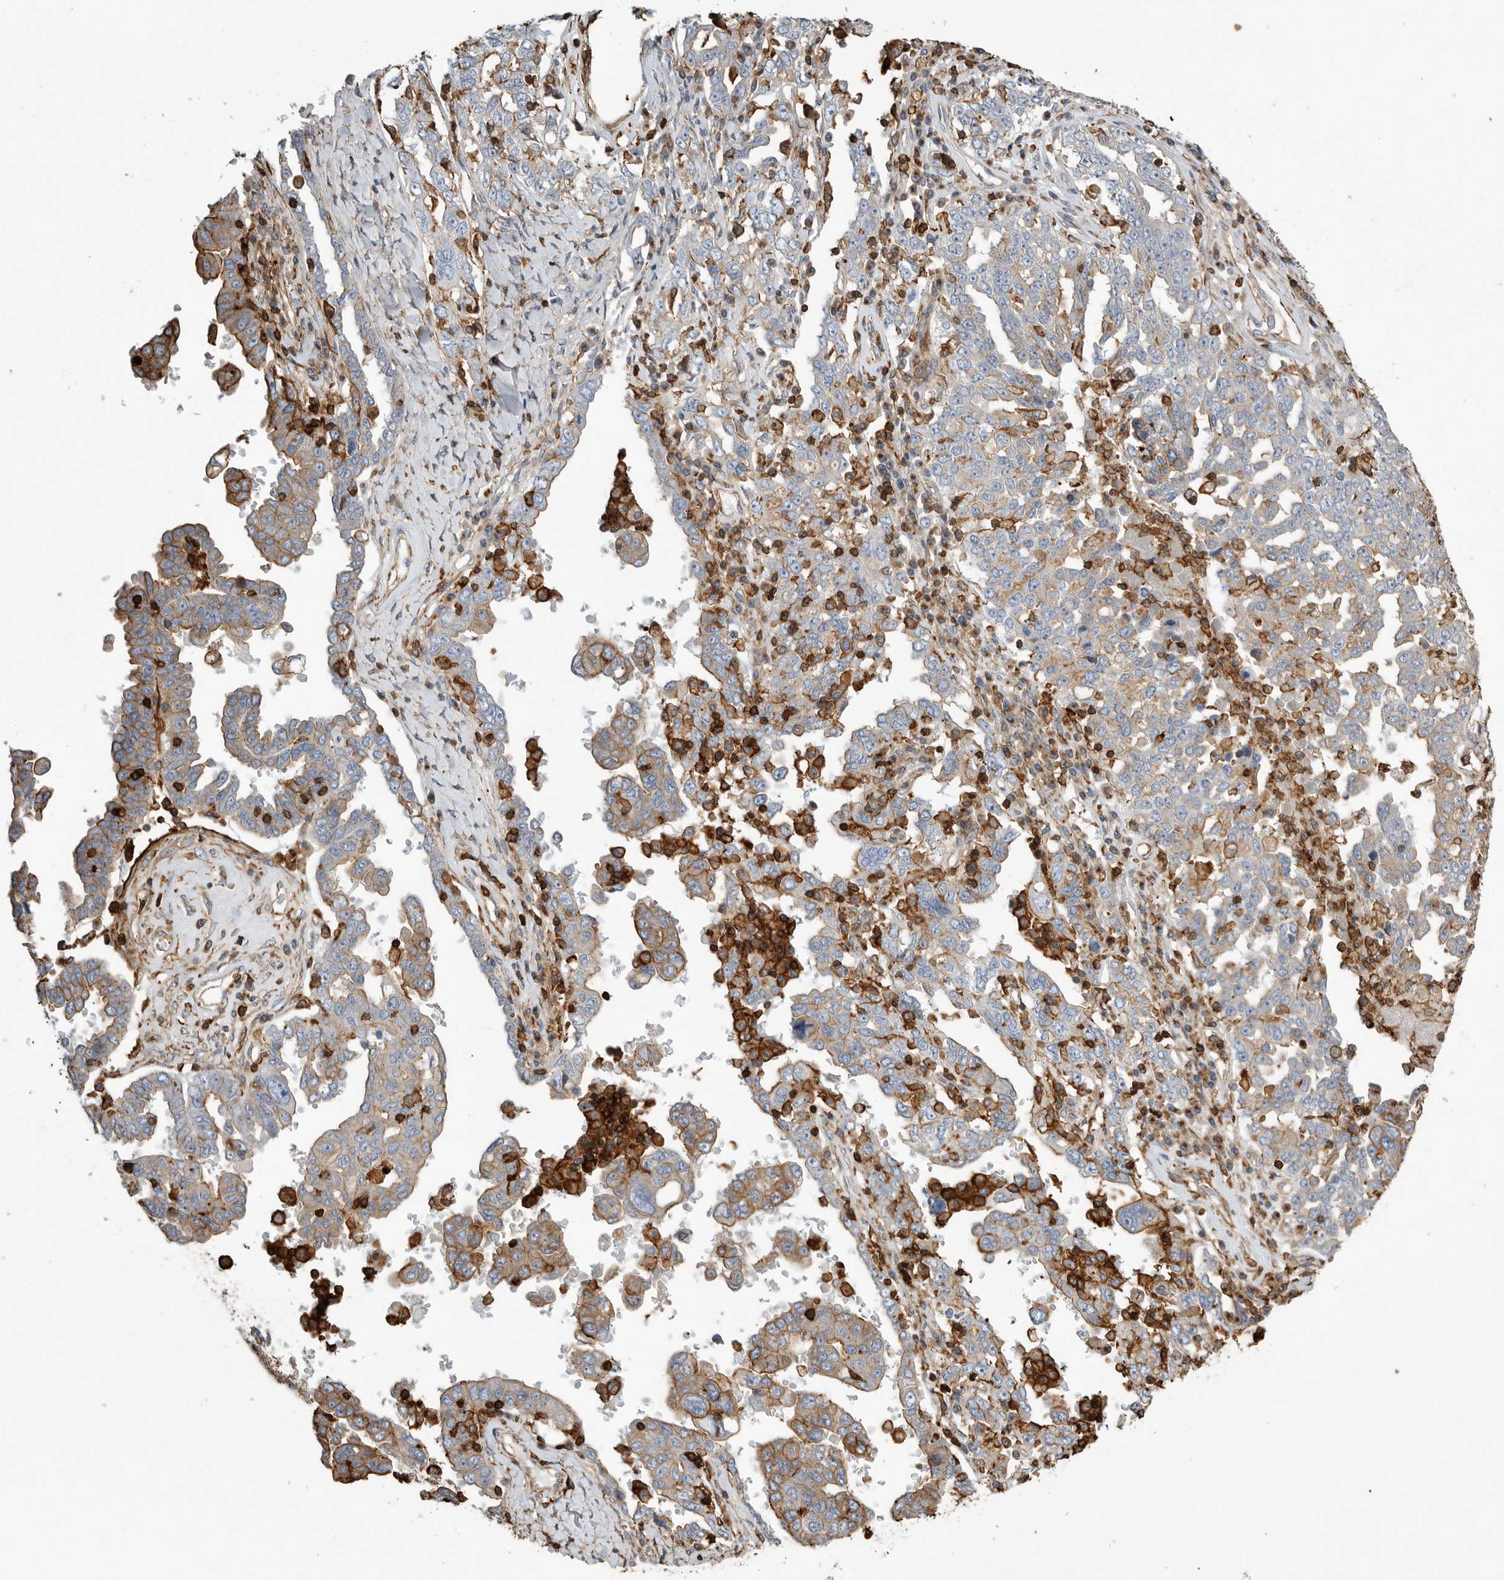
{"staining": {"intensity": "moderate", "quantity": "<25%", "location": "cytoplasmic/membranous"}, "tissue": "ovarian cancer", "cell_type": "Tumor cells", "image_type": "cancer", "snomed": [{"axis": "morphology", "description": "Carcinoma, endometroid"}, {"axis": "topography", "description": "Ovary"}], "caption": "A micrograph showing moderate cytoplasmic/membranous expression in approximately <25% of tumor cells in ovarian cancer, as visualized by brown immunohistochemical staining.", "gene": "GPER1", "patient": {"sex": "female", "age": 62}}